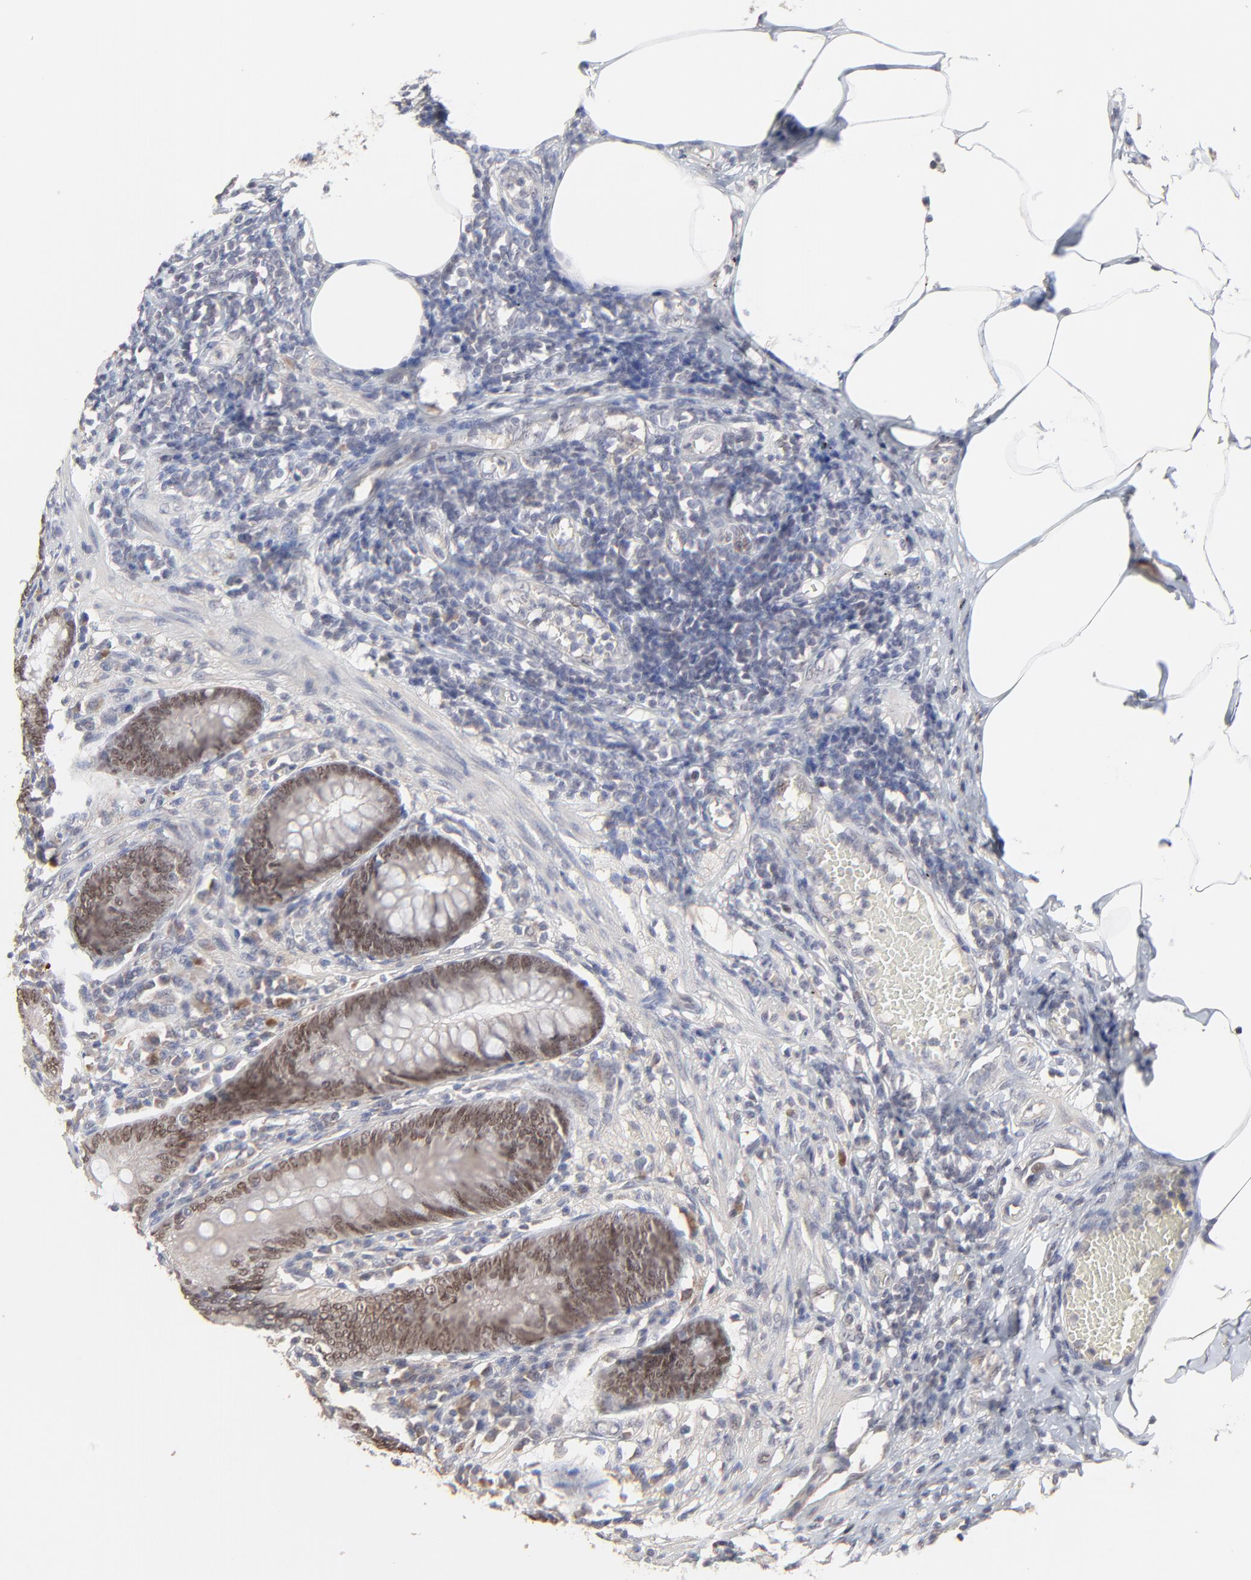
{"staining": {"intensity": "moderate", "quantity": ">75%", "location": "nuclear"}, "tissue": "appendix", "cell_type": "Glandular cells", "image_type": "normal", "snomed": [{"axis": "morphology", "description": "Normal tissue, NOS"}, {"axis": "morphology", "description": "Inflammation, NOS"}, {"axis": "topography", "description": "Appendix"}], "caption": "Protein analysis of normal appendix exhibits moderate nuclear staining in approximately >75% of glandular cells.", "gene": "FAM199X", "patient": {"sex": "male", "age": 46}}